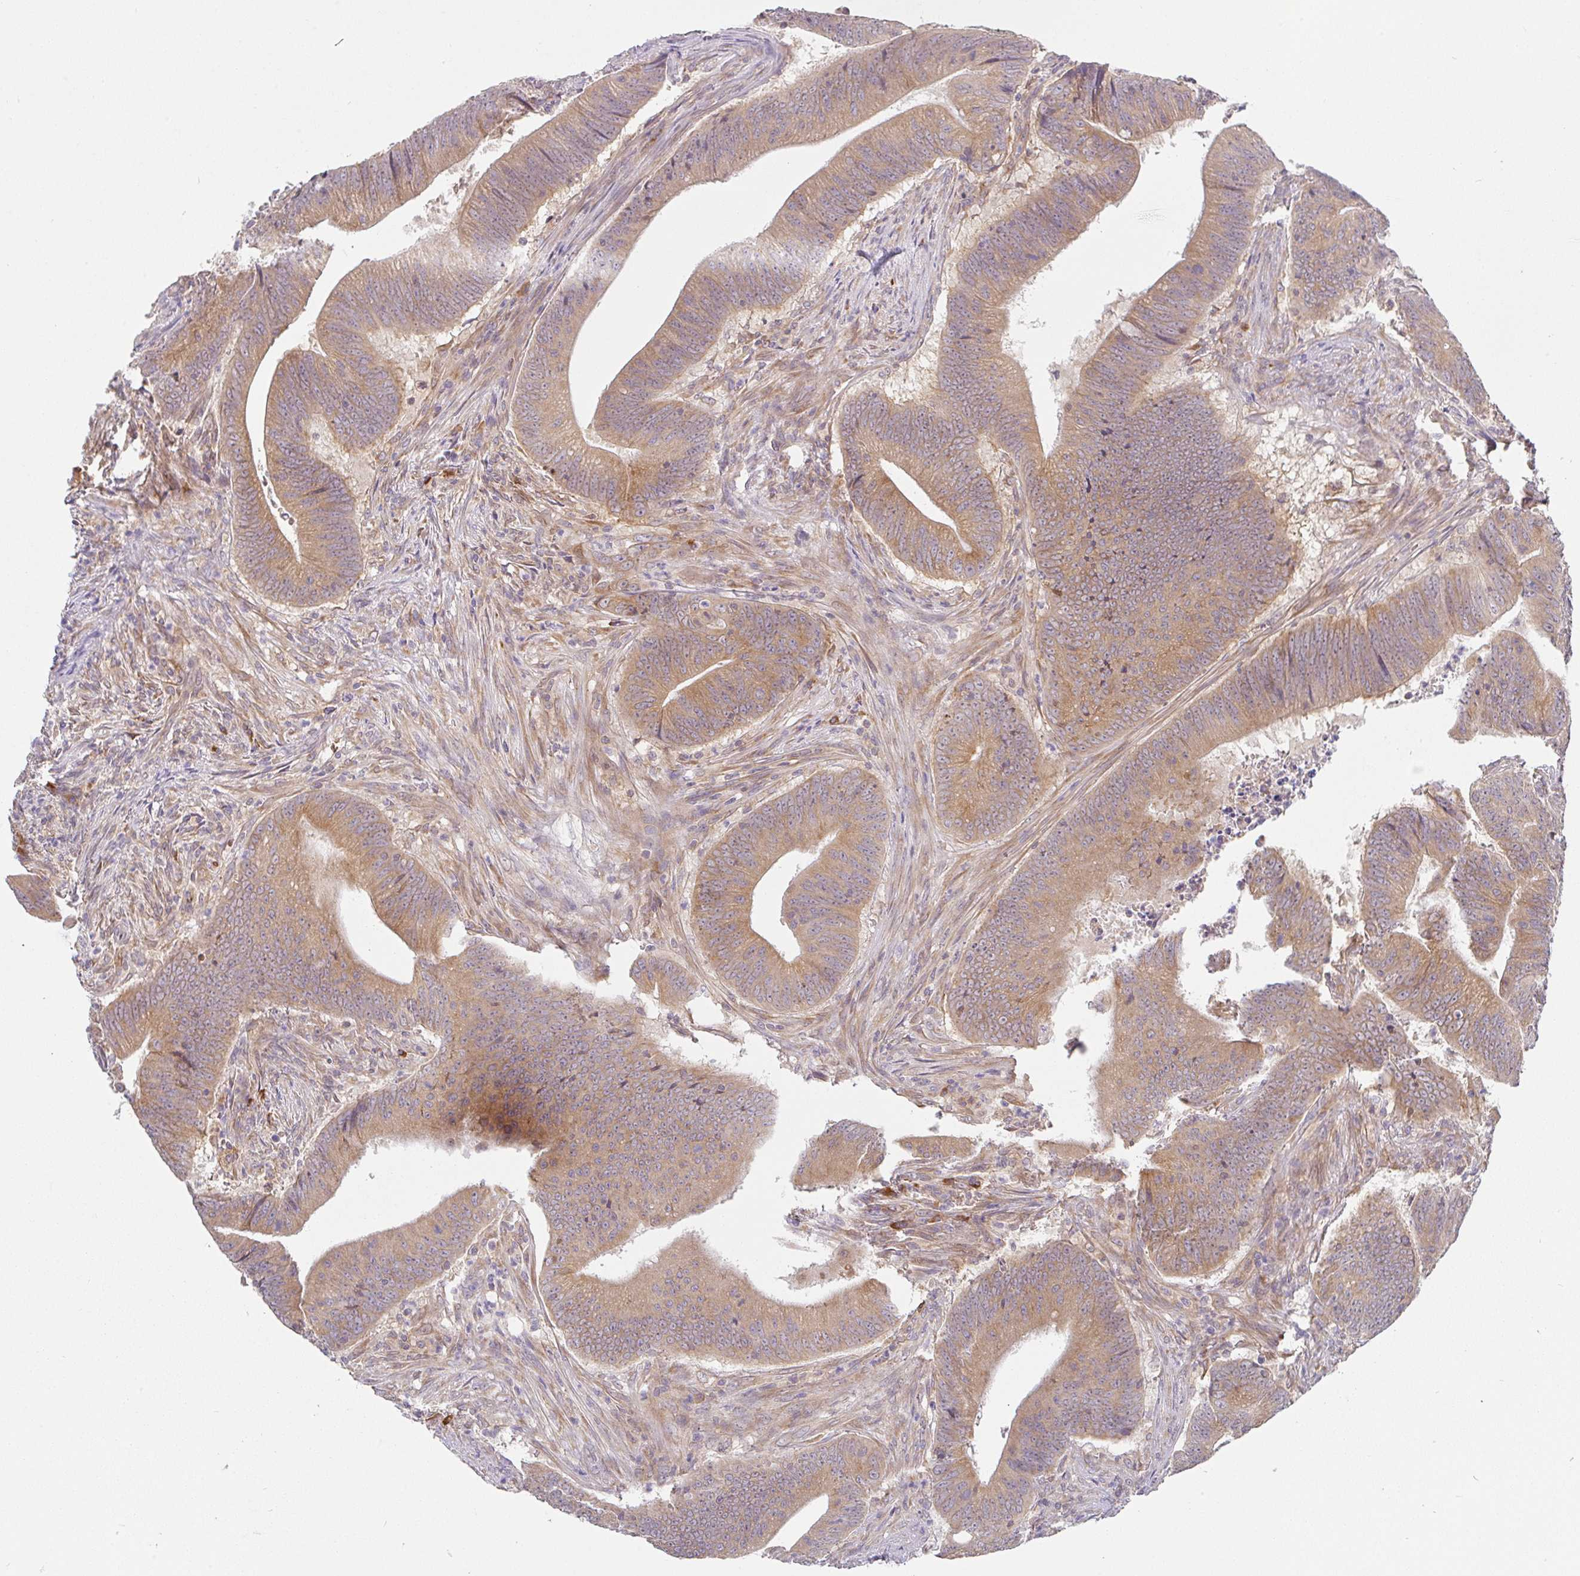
{"staining": {"intensity": "moderate", "quantity": ">75%", "location": "cytoplasmic/membranous"}, "tissue": "colorectal cancer", "cell_type": "Tumor cells", "image_type": "cancer", "snomed": [{"axis": "morphology", "description": "Adenocarcinoma, NOS"}, {"axis": "topography", "description": "Colon"}], "caption": "Brown immunohistochemical staining in human colorectal adenocarcinoma exhibits moderate cytoplasmic/membranous staining in approximately >75% of tumor cells.", "gene": "DERL2", "patient": {"sex": "female", "age": 87}}